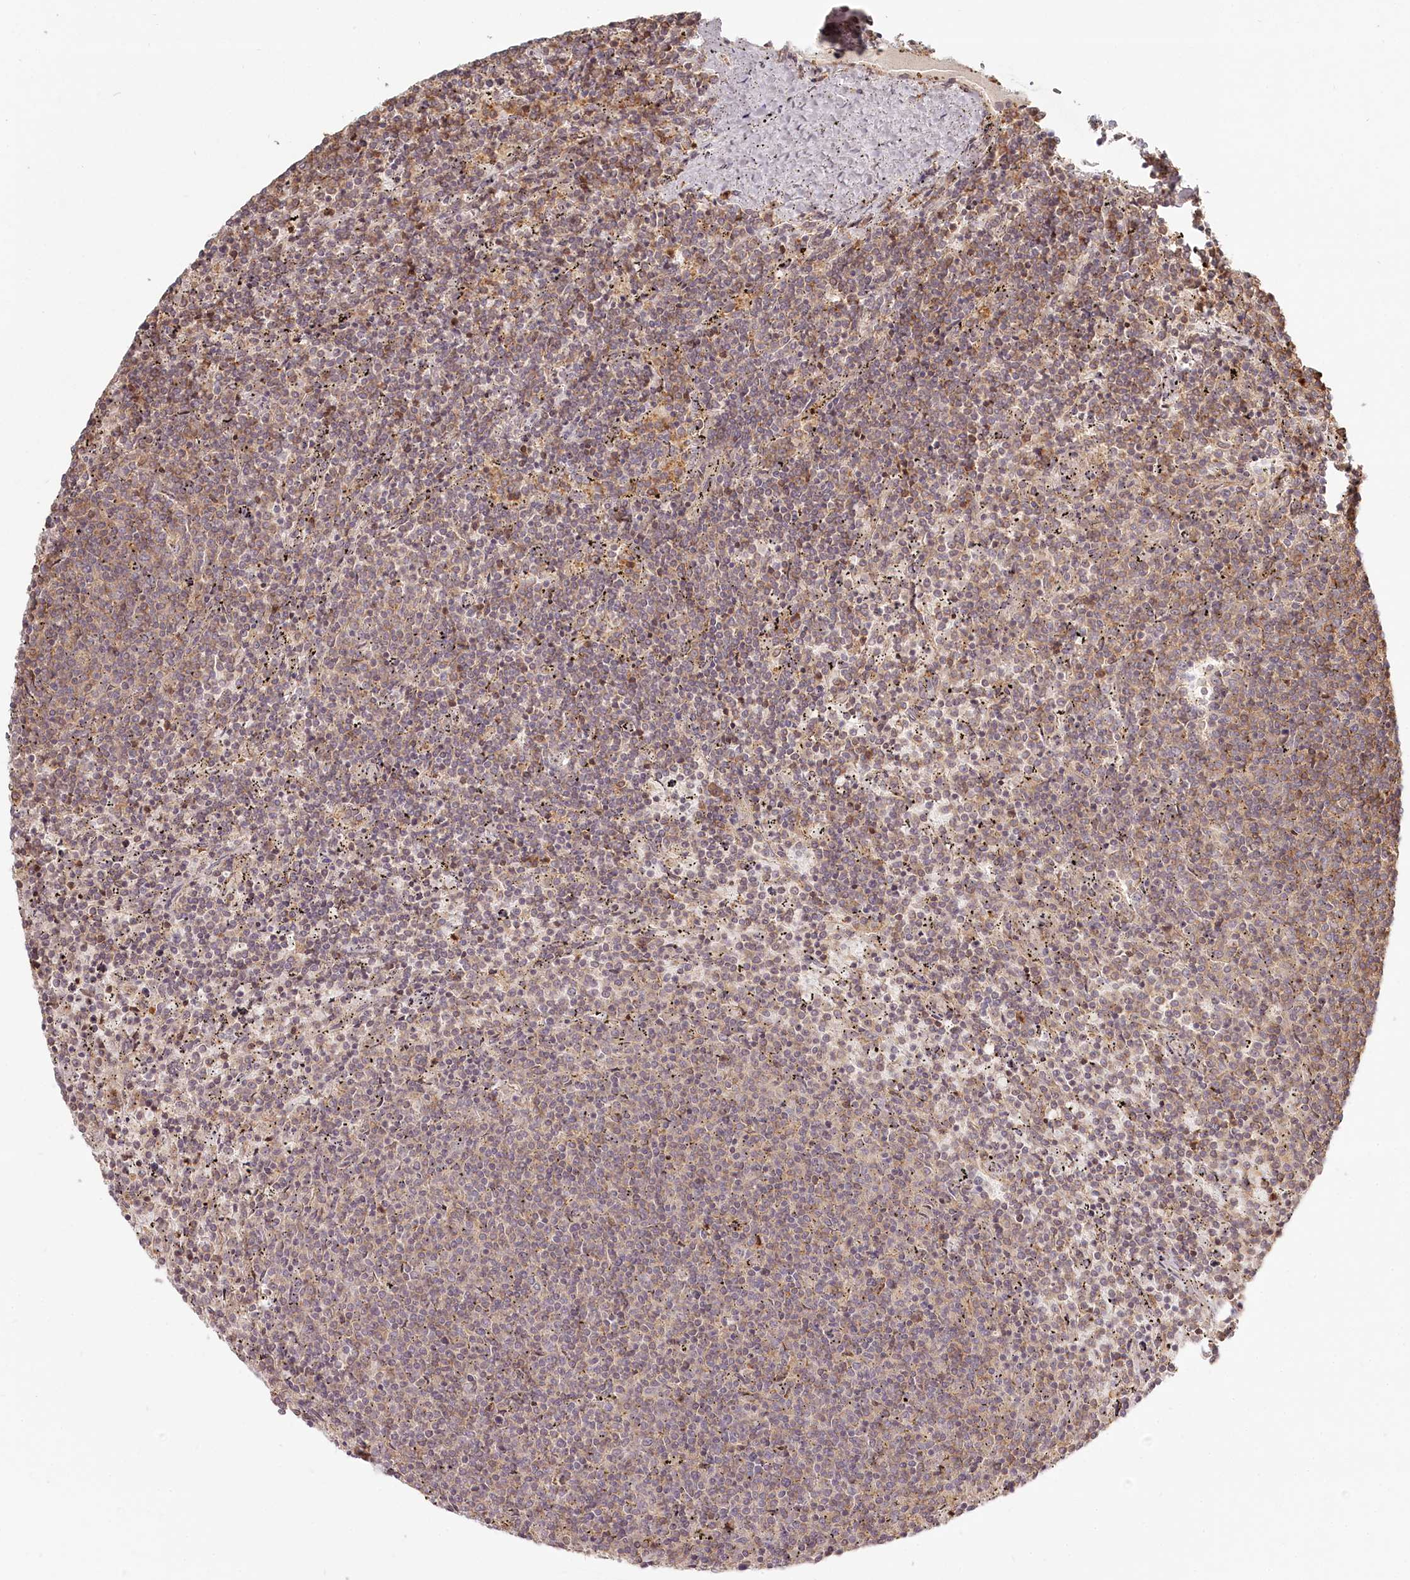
{"staining": {"intensity": "weak", "quantity": ">75%", "location": "cytoplasmic/membranous"}, "tissue": "lymphoma", "cell_type": "Tumor cells", "image_type": "cancer", "snomed": [{"axis": "morphology", "description": "Malignant lymphoma, non-Hodgkin's type, Low grade"}, {"axis": "topography", "description": "Spleen"}], "caption": "Brown immunohistochemical staining in human lymphoma exhibits weak cytoplasmic/membranous expression in approximately >75% of tumor cells.", "gene": "TMIE", "patient": {"sex": "female", "age": 50}}